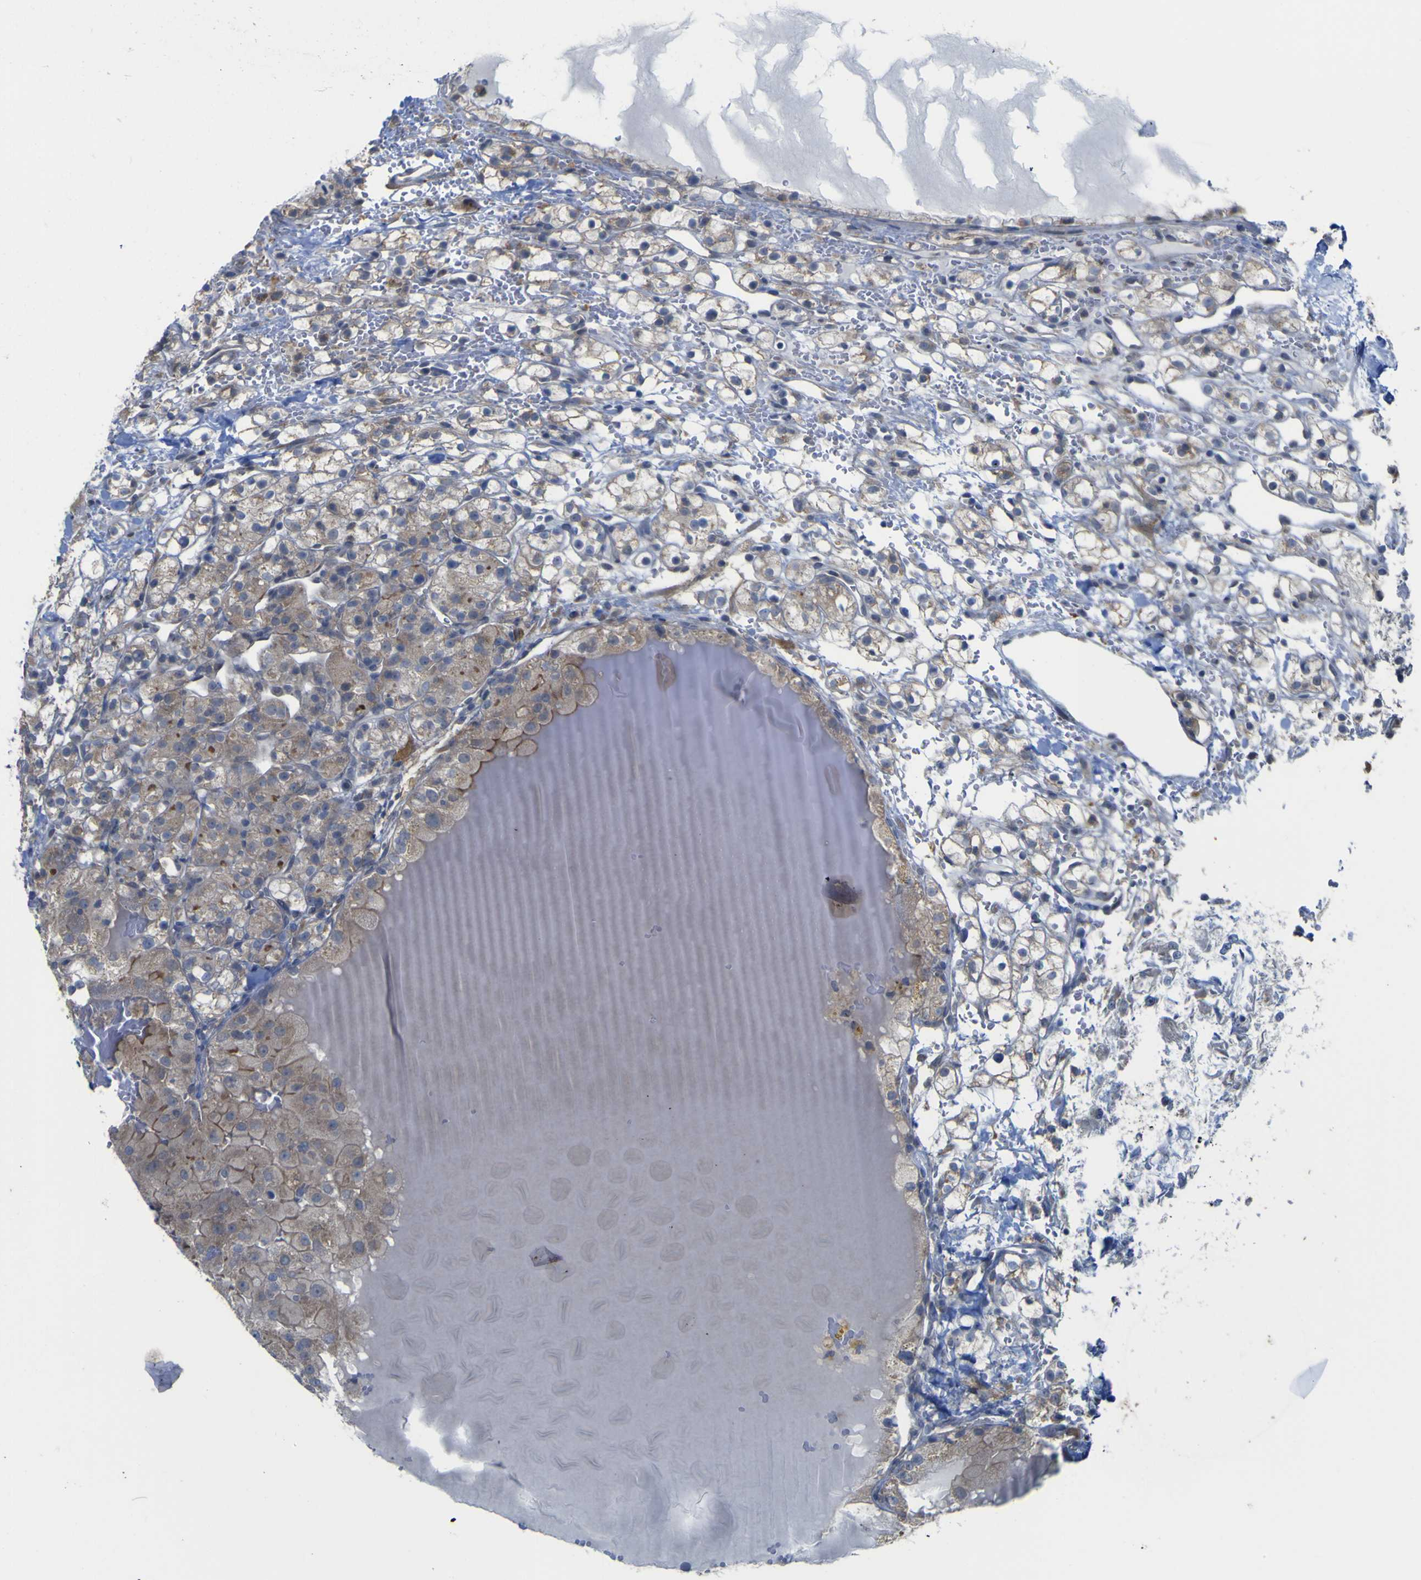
{"staining": {"intensity": "weak", "quantity": "25%-75%", "location": "cytoplasmic/membranous"}, "tissue": "renal cancer", "cell_type": "Tumor cells", "image_type": "cancer", "snomed": [{"axis": "morphology", "description": "Adenocarcinoma, NOS"}, {"axis": "topography", "description": "Kidney"}], "caption": "Immunohistochemical staining of renal cancer (adenocarcinoma) displays low levels of weak cytoplasmic/membranous positivity in approximately 25%-75% of tumor cells.", "gene": "TNFRSF11A", "patient": {"sex": "male", "age": 61}}